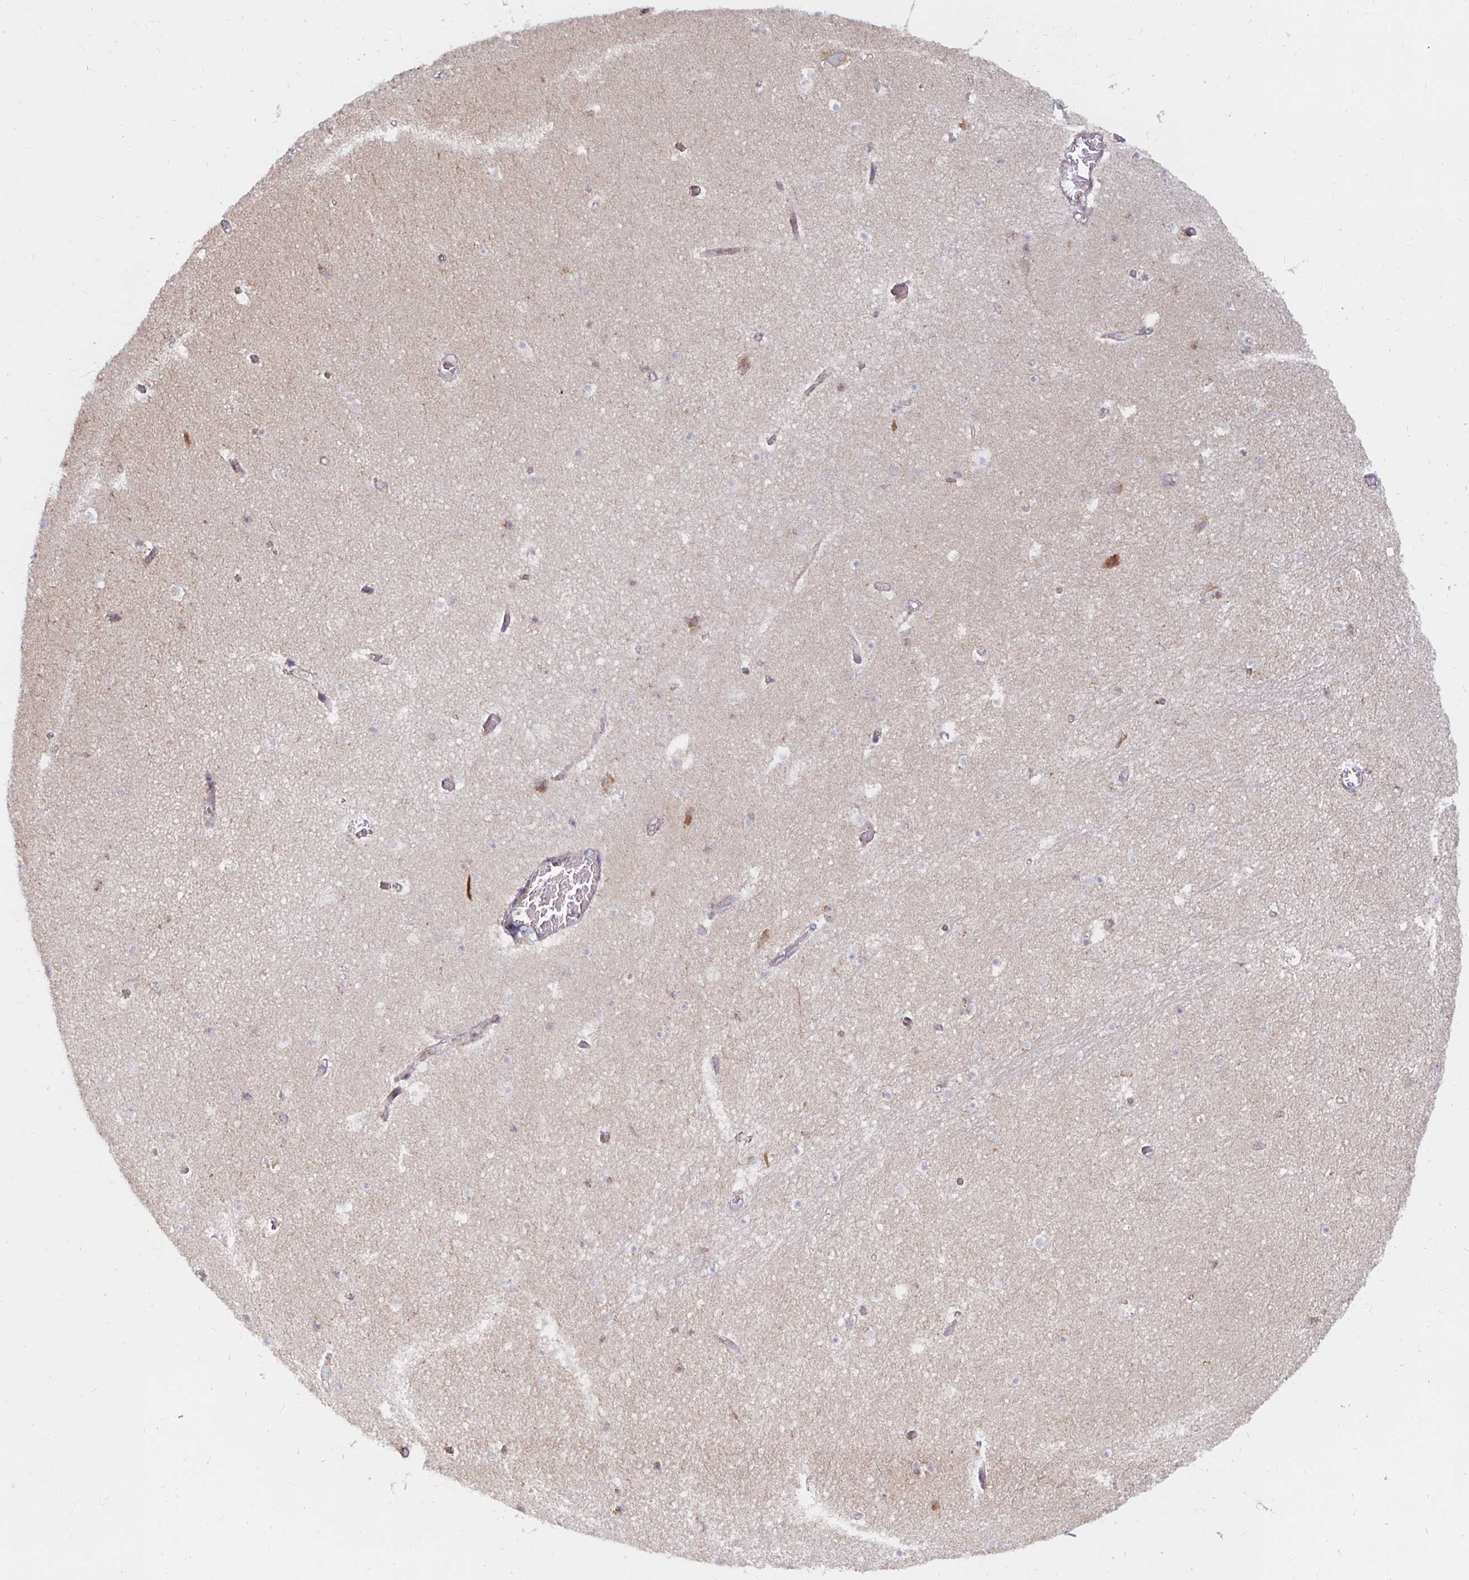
{"staining": {"intensity": "moderate", "quantity": "<25%", "location": "cytoplasmic/membranous"}, "tissue": "hippocampus", "cell_type": "Glial cells", "image_type": "normal", "snomed": [{"axis": "morphology", "description": "Normal tissue, NOS"}, {"axis": "topography", "description": "Hippocampus"}], "caption": "An image of hippocampus stained for a protein displays moderate cytoplasmic/membranous brown staining in glial cells. The staining was performed using DAB, with brown indicating positive protein expression. Nuclei are stained blue with hematoxylin.", "gene": "MRPL28", "patient": {"sex": "male", "age": 26}}